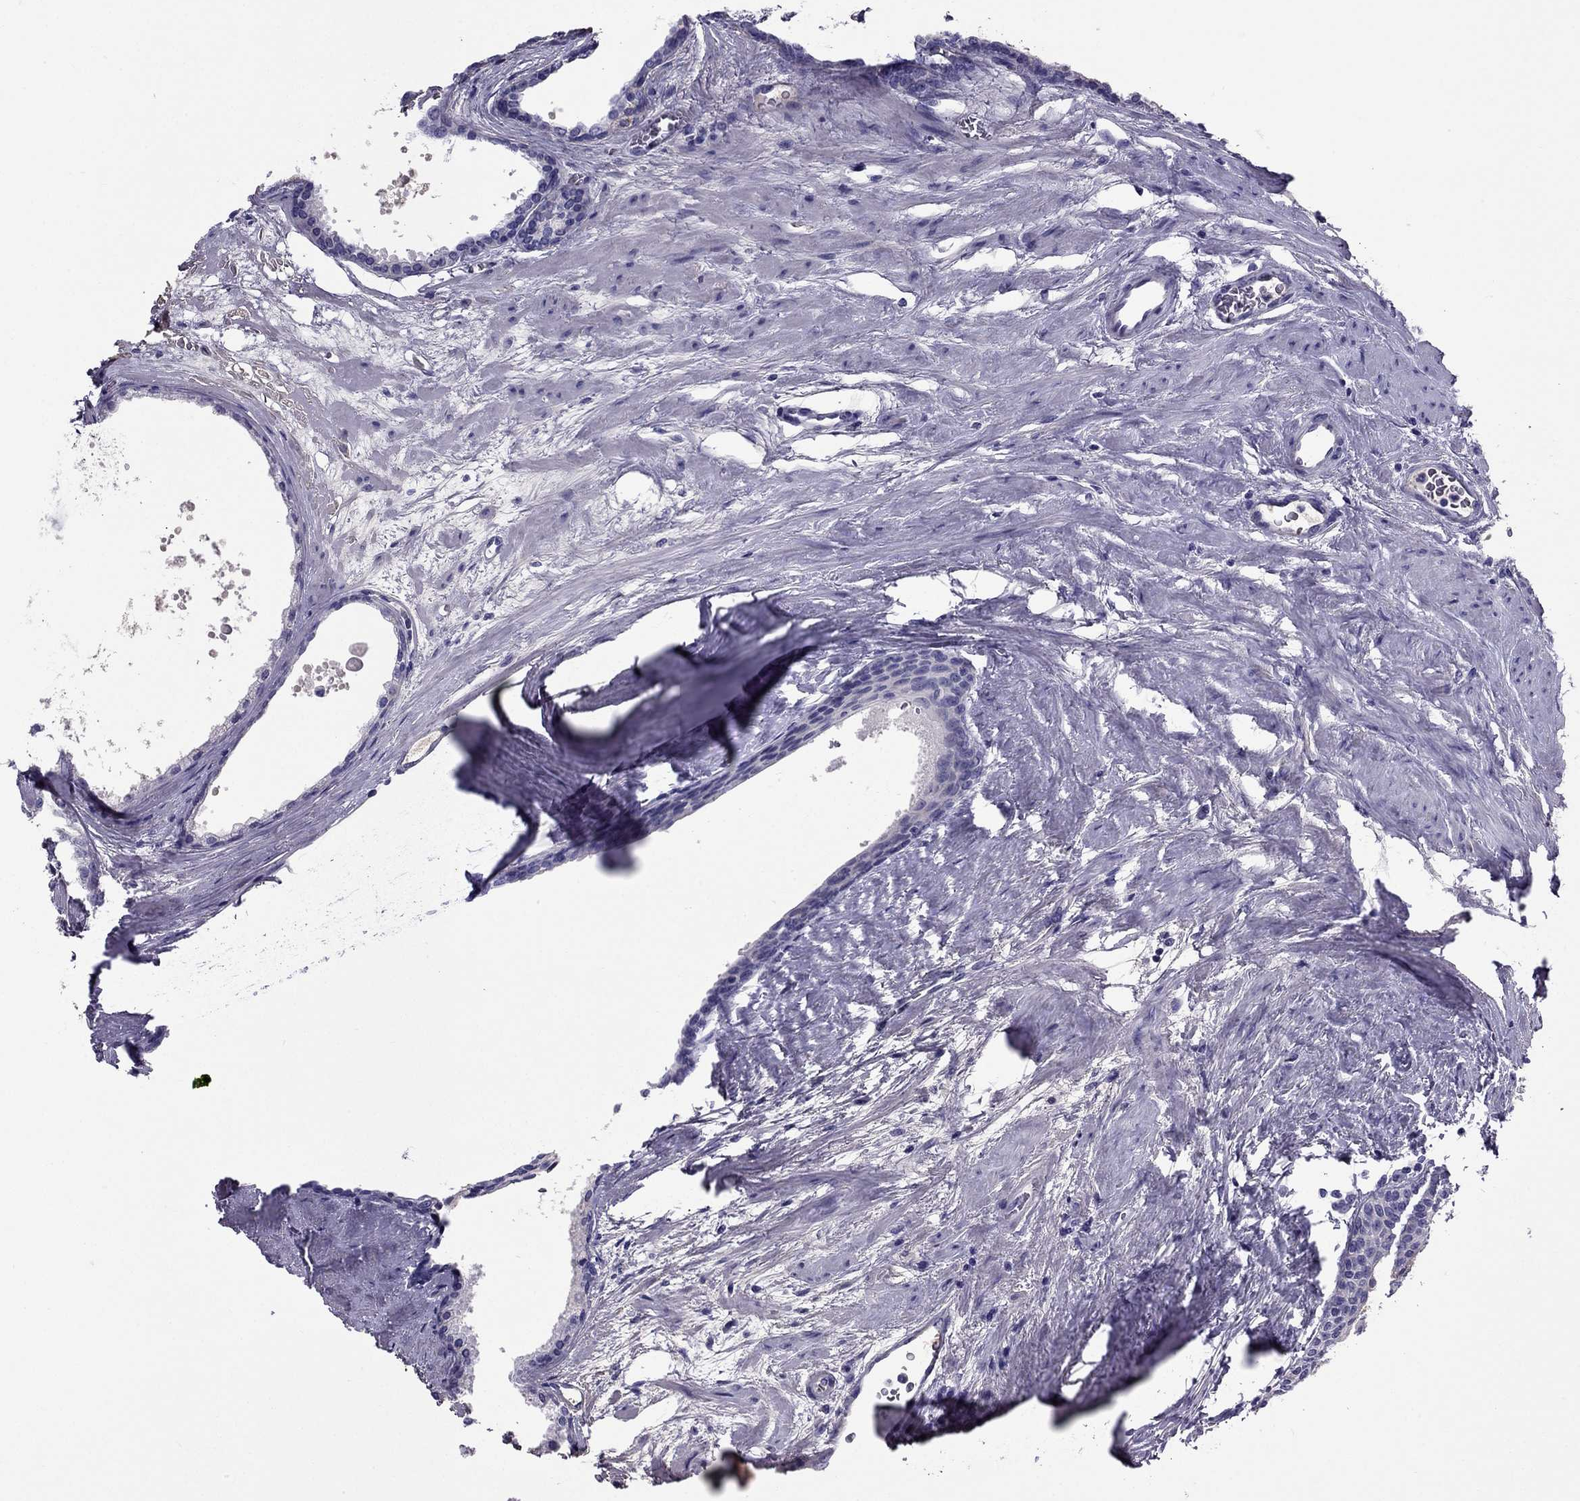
{"staining": {"intensity": "negative", "quantity": "none", "location": "none"}, "tissue": "prostate cancer", "cell_type": "Tumor cells", "image_type": "cancer", "snomed": [{"axis": "morphology", "description": "Adenocarcinoma, Low grade"}, {"axis": "topography", "description": "Prostate"}], "caption": "Immunohistochemistry image of human adenocarcinoma (low-grade) (prostate) stained for a protein (brown), which displays no staining in tumor cells.", "gene": "TBC1D21", "patient": {"sex": "male", "age": 56}}